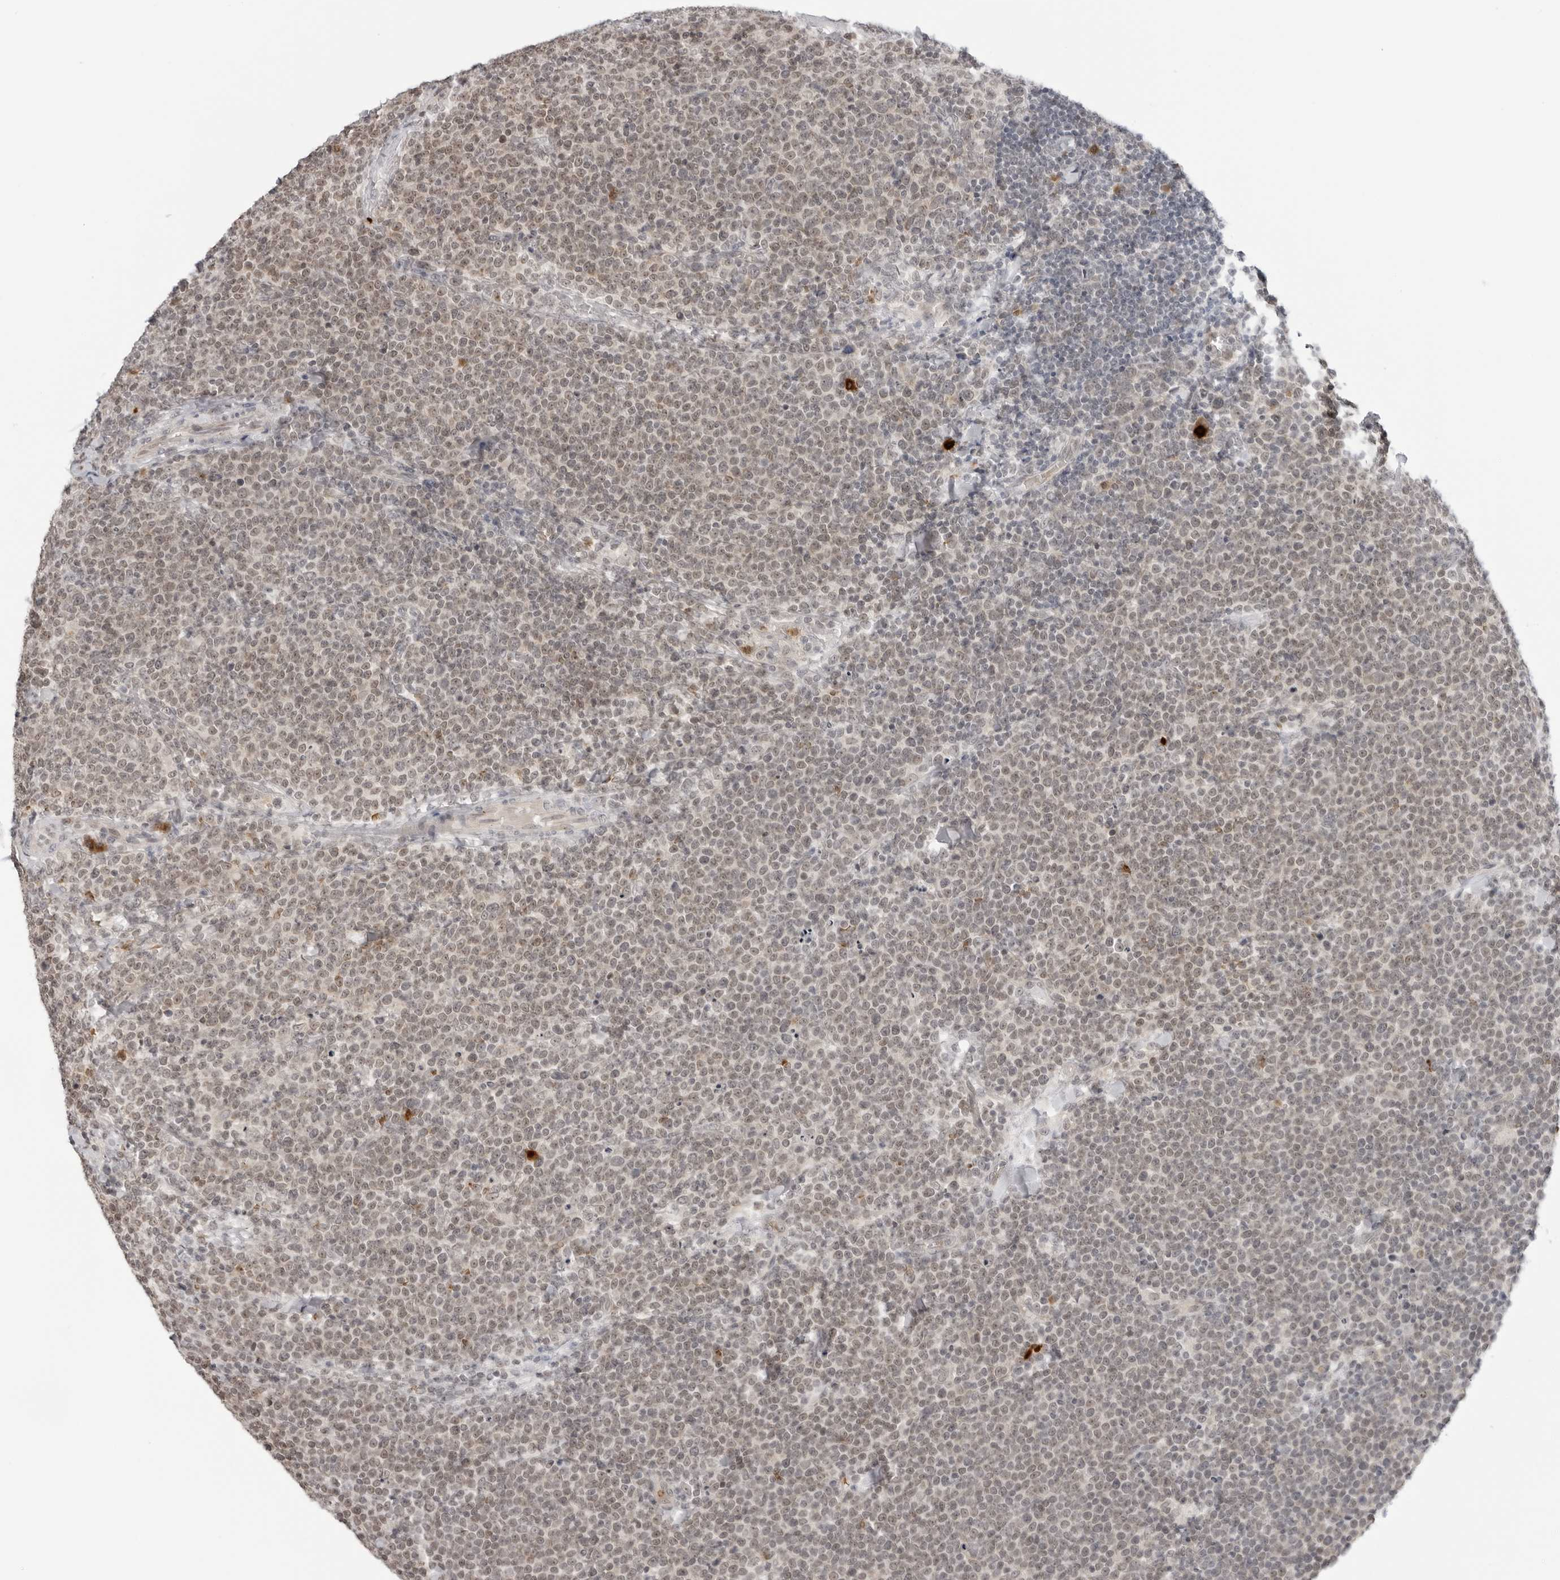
{"staining": {"intensity": "weak", "quantity": ">75%", "location": "nuclear"}, "tissue": "lymphoma", "cell_type": "Tumor cells", "image_type": "cancer", "snomed": [{"axis": "morphology", "description": "Malignant lymphoma, non-Hodgkin's type, High grade"}, {"axis": "topography", "description": "Lymph node"}], "caption": "Lymphoma stained for a protein (brown) shows weak nuclear positive staining in approximately >75% of tumor cells.", "gene": "SUGCT", "patient": {"sex": "male", "age": 61}}